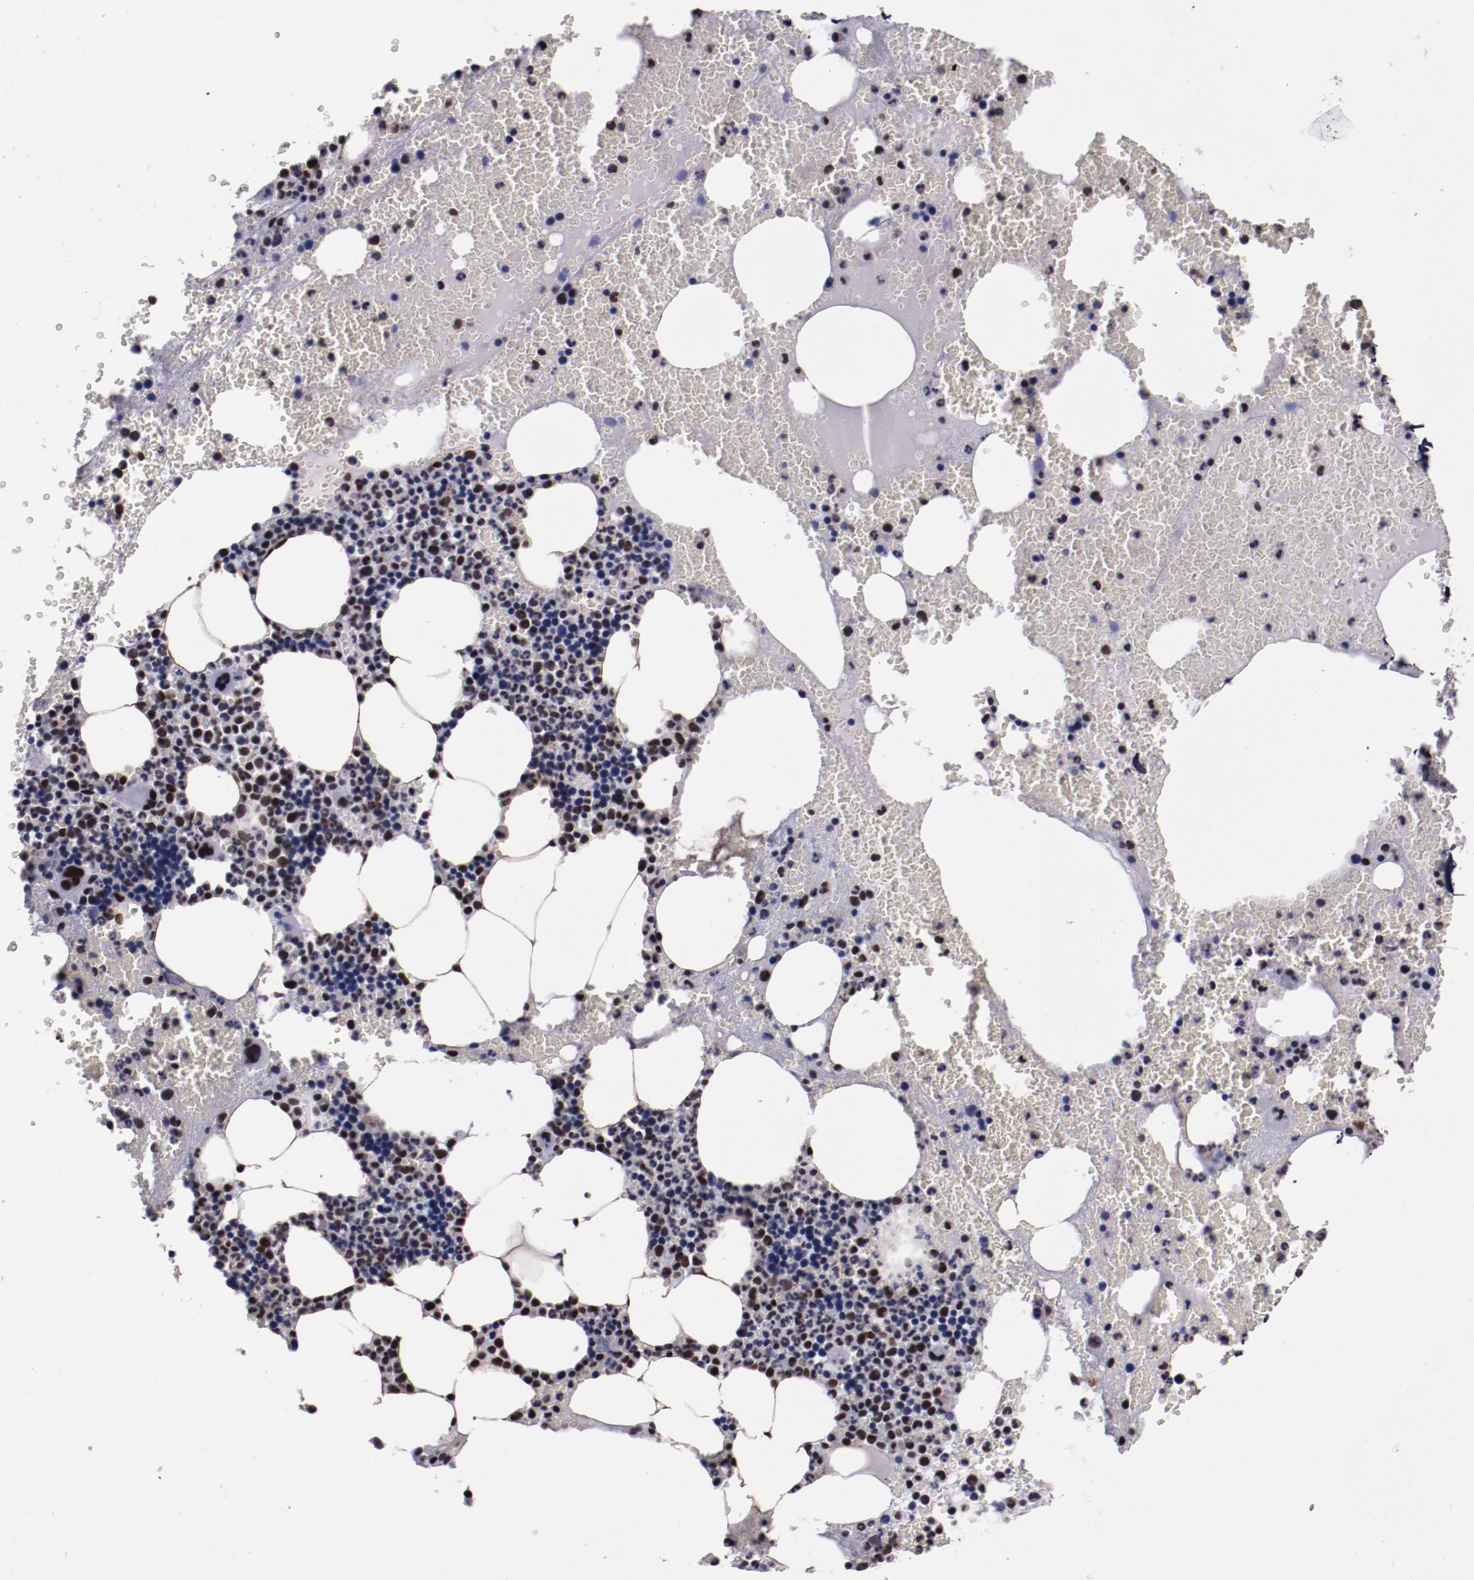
{"staining": {"intensity": "moderate", "quantity": "25%-75%", "location": "nuclear"}, "tissue": "bone marrow", "cell_type": "Hematopoietic cells", "image_type": "normal", "snomed": [{"axis": "morphology", "description": "Normal tissue, NOS"}, {"axis": "topography", "description": "Bone marrow"}], "caption": "Human bone marrow stained for a protein (brown) reveals moderate nuclear positive positivity in approximately 25%-75% of hematopoietic cells.", "gene": "PPP4R3A", "patient": {"sex": "male", "age": 82}}